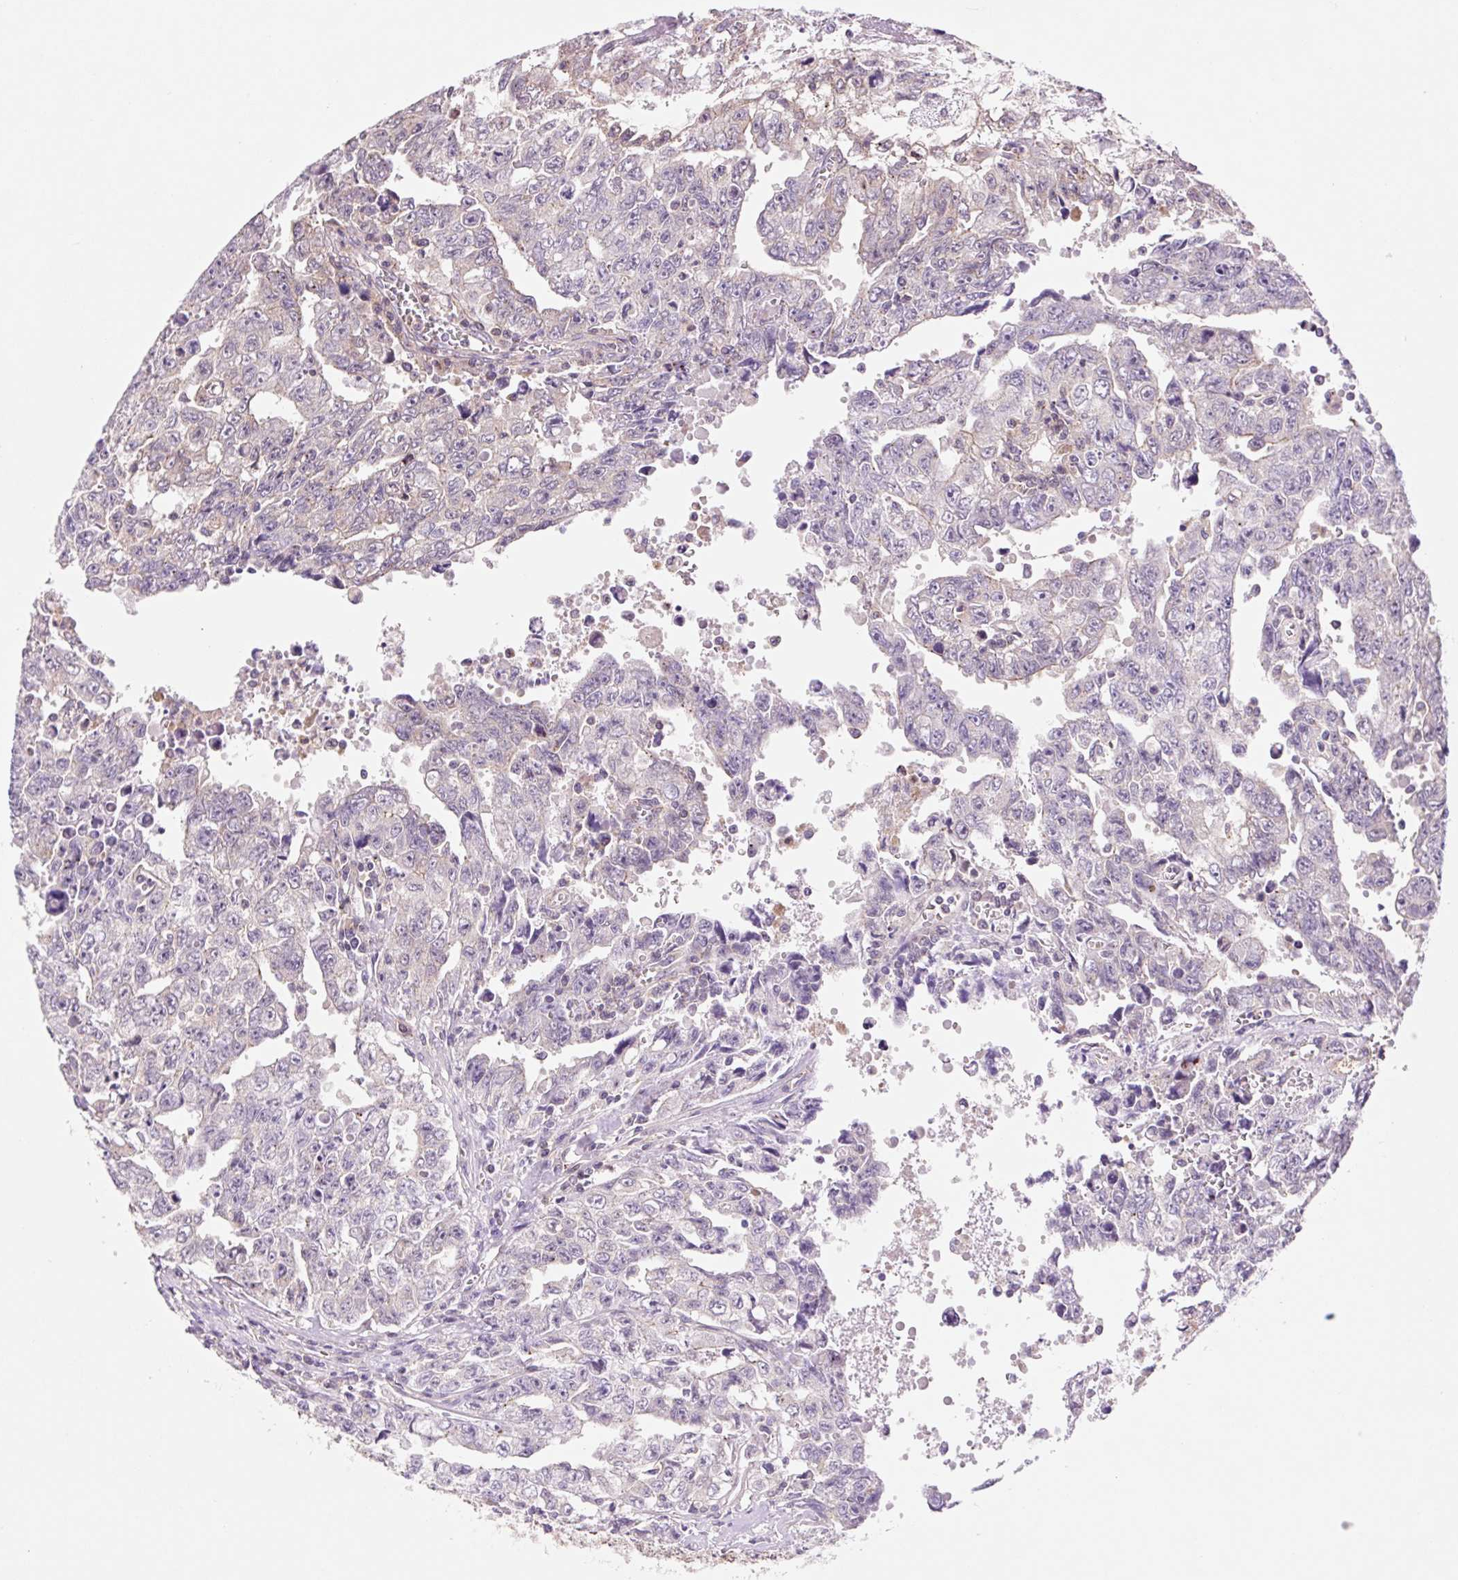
{"staining": {"intensity": "negative", "quantity": "none", "location": "none"}, "tissue": "testis cancer", "cell_type": "Tumor cells", "image_type": "cancer", "snomed": [{"axis": "morphology", "description": "Carcinoma, Embryonal, NOS"}, {"axis": "topography", "description": "Testis"}], "caption": "IHC micrograph of neoplastic tissue: testis embryonal carcinoma stained with DAB shows no significant protein positivity in tumor cells. (DAB (3,3'-diaminobenzidine) immunohistochemistry (IHC) with hematoxylin counter stain).", "gene": "VPS4A", "patient": {"sex": "male", "age": 24}}